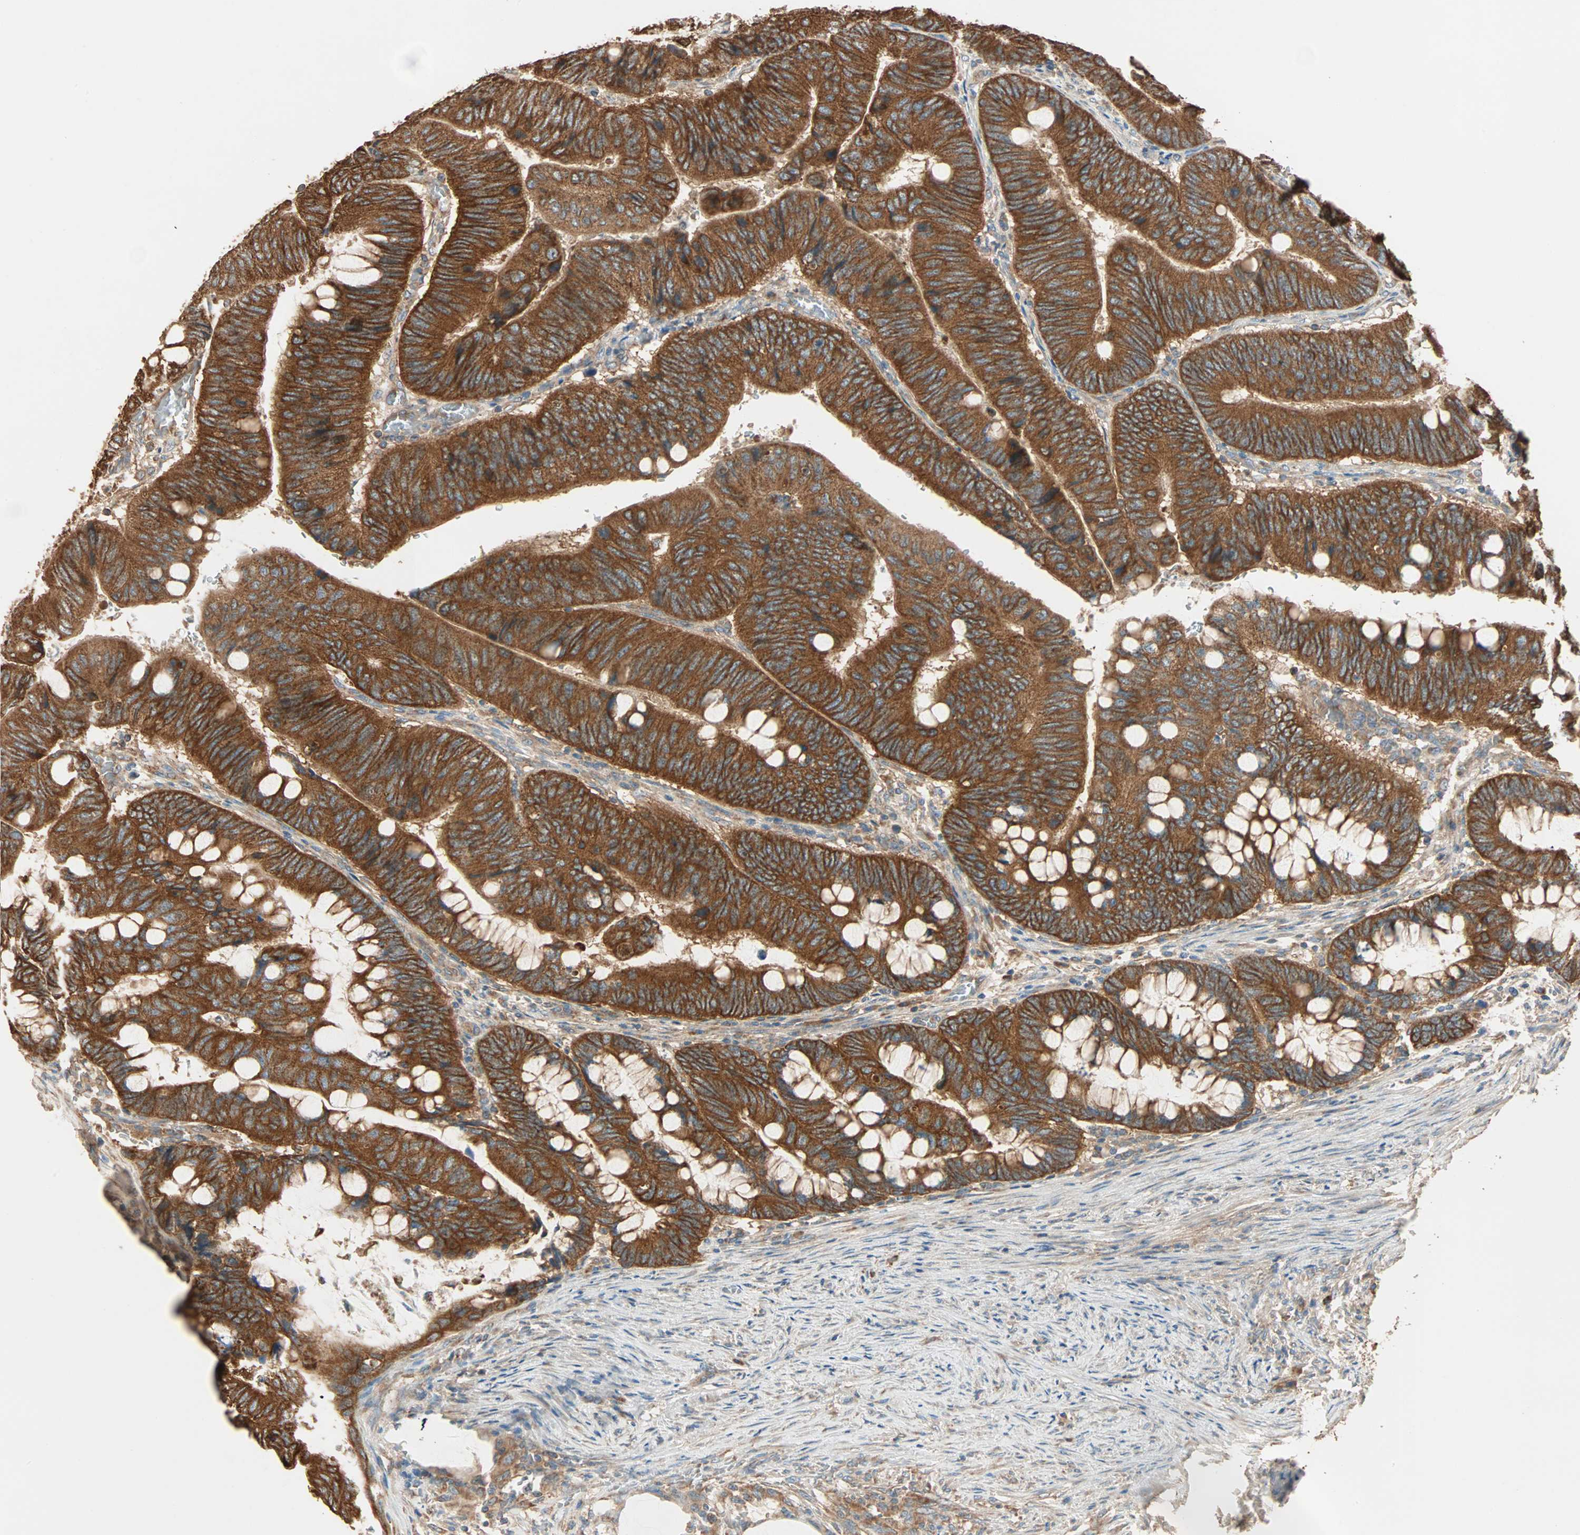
{"staining": {"intensity": "strong", "quantity": ">75%", "location": "cytoplasmic/membranous"}, "tissue": "colorectal cancer", "cell_type": "Tumor cells", "image_type": "cancer", "snomed": [{"axis": "morphology", "description": "Normal tissue, NOS"}, {"axis": "morphology", "description": "Adenocarcinoma, NOS"}, {"axis": "topography", "description": "Rectum"}, {"axis": "topography", "description": "Peripheral nerve tissue"}], "caption": "Immunohistochemical staining of colorectal cancer exhibits strong cytoplasmic/membranous protein expression in about >75% of tumor cells.", "gene": "EIF4G2", "patient": {"sex": "male", "age": 92}}